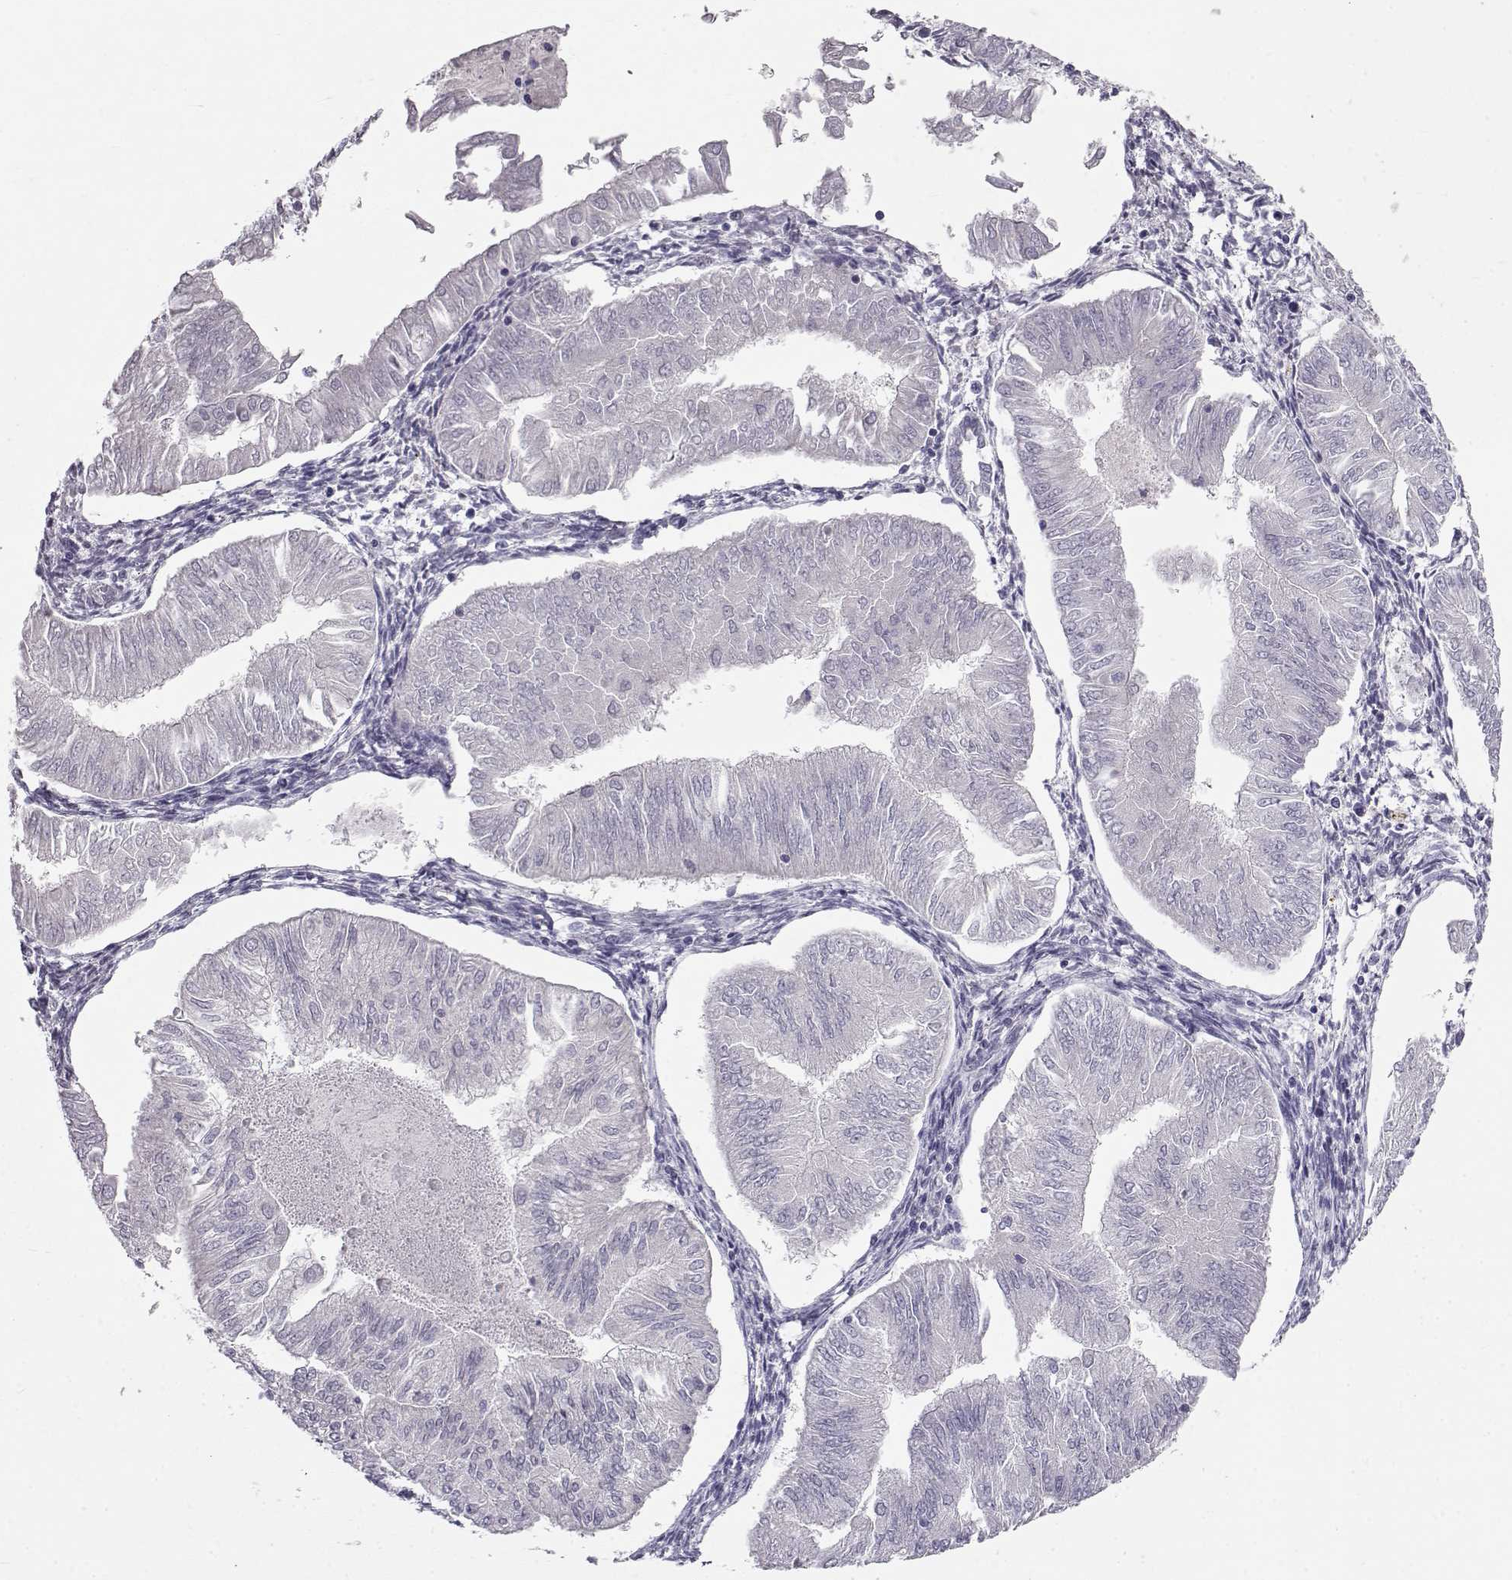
{"staining": {"intensity": "negative", "quantity": "none", "location": "none"}, "tissue": "endometrial cancer", "cell_type": "Tumor cells", "image_type": "cancer", "snomed": [{"axis": "morphology", "description": "Adenocarcinoma, NOS"}, {"axis": "topography", "description": "Endometrium"}], "caption": "Tumor cells are negative for protein expression in human adenocarcinoma (endometrial).", "gene": "GPR26", "patient": {"sex": "female", "age": 53}}